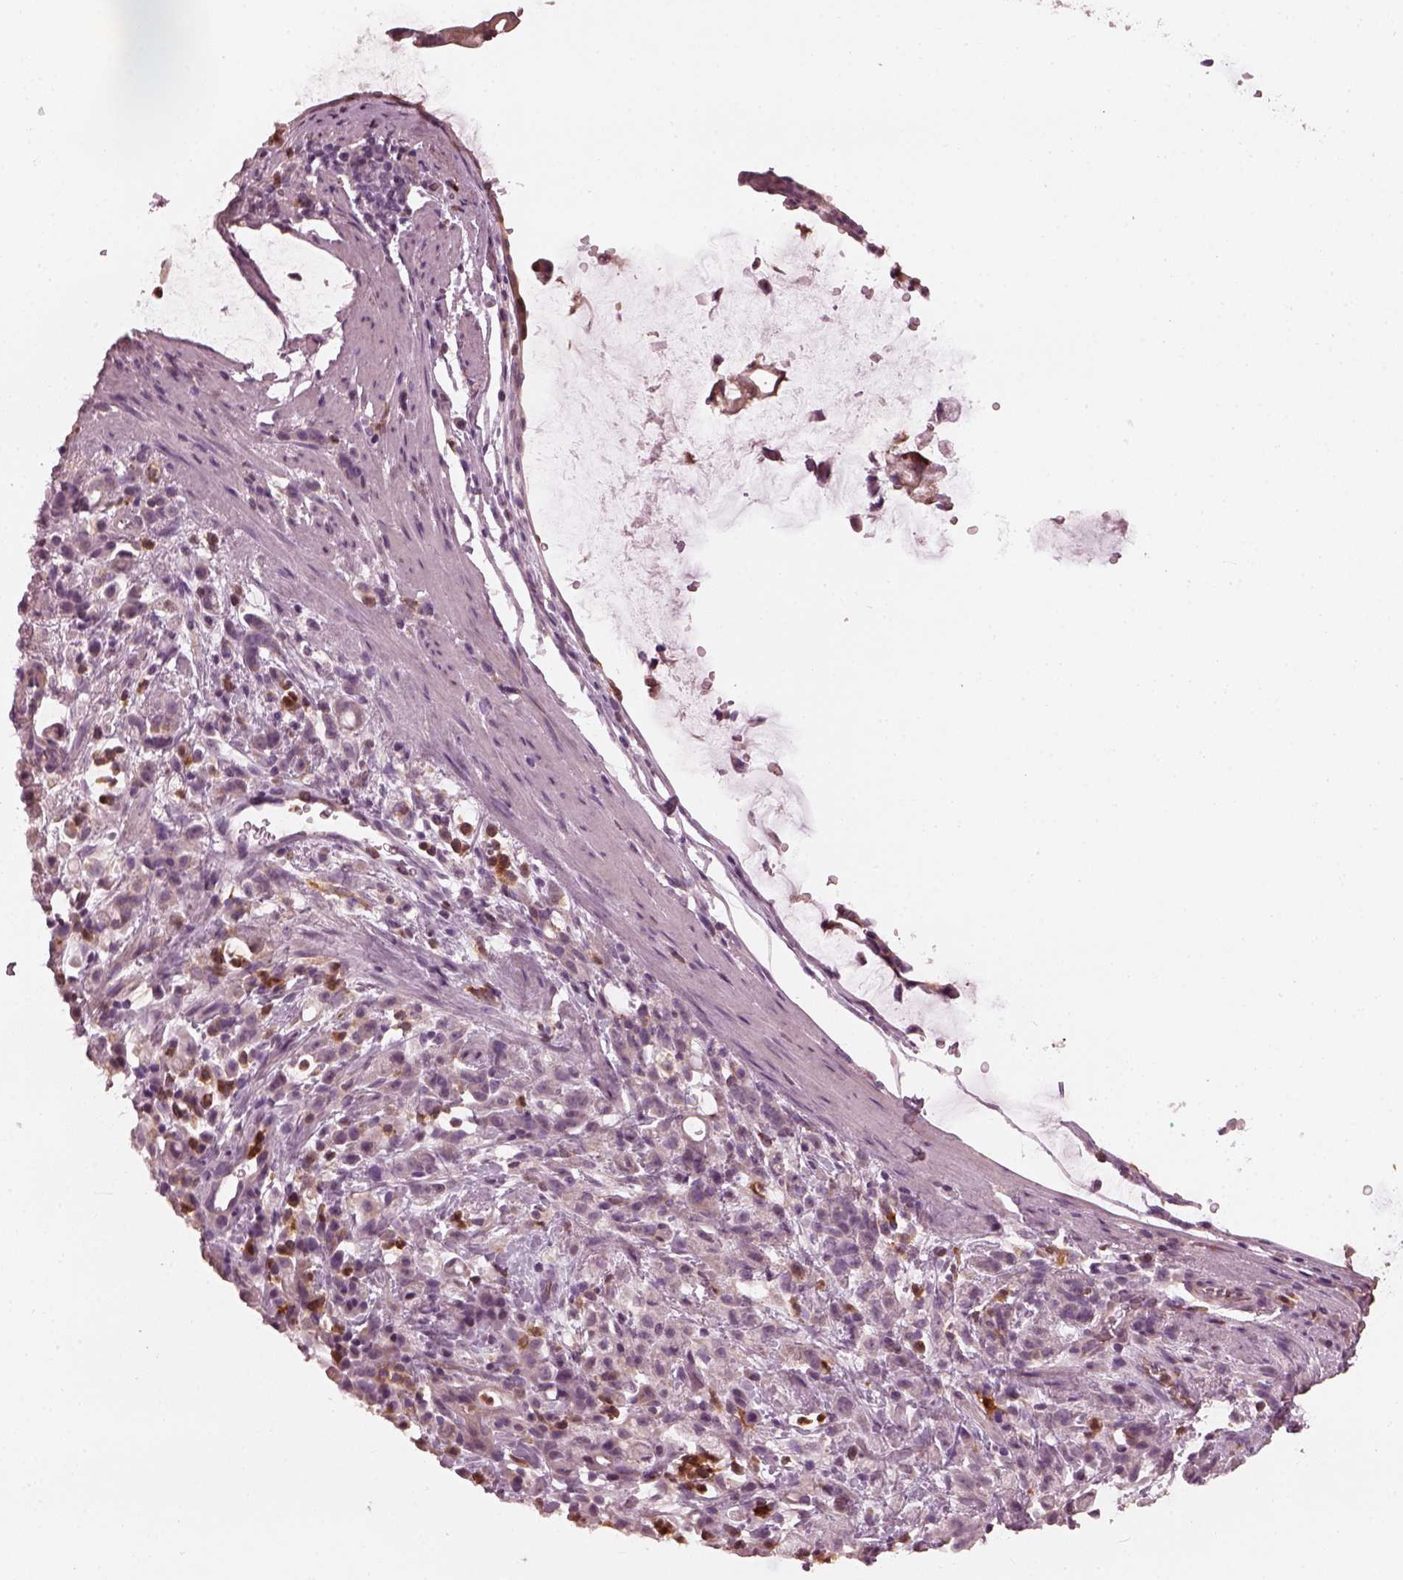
{"staining": {"intensity": "negative", "quantity": "none", "location": "none"}, "tissue": "stomach cancer", "cell_type": "Tumor cells", "image_type": "cancer", "snomed": [{"axis": "morphology", "description": "Adenocarcinoma, NOS"}, {"axis": "topography", "description": "Stomach"}], "caption": "Immunohistochemical staining of human stomach adenocarcinoma reveals no significant staining in tumor cells.", "gene": "PSTPIP2", "patient": {"sex": "female", "age": 60}}